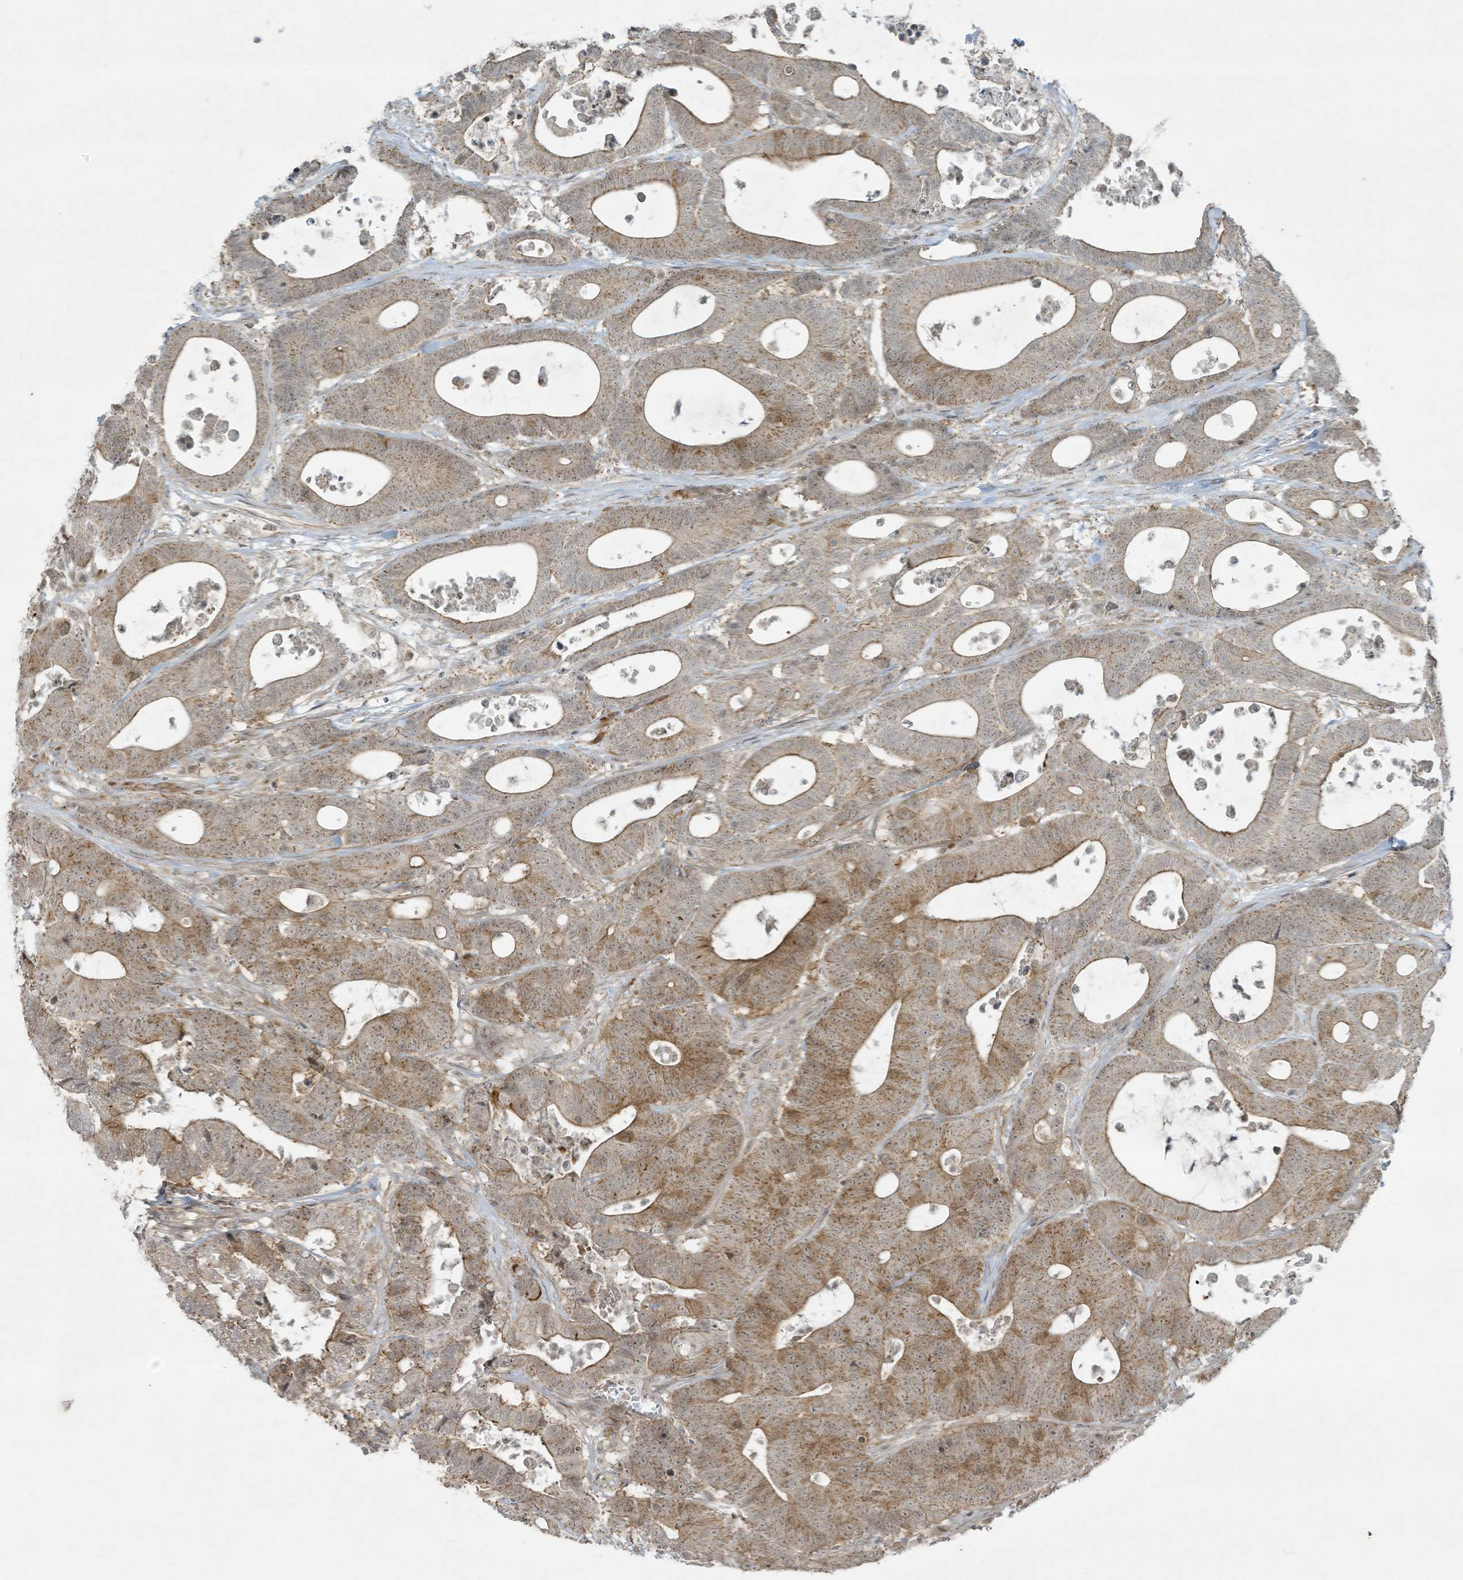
{"staining": {"intensity": "moderate", "quantity": "25%-75%", "location": "cytoplasmic/membranous"}, "tissue": "colorectal cancer", "cell_type": "Tumor cells", "image_type": "cancer", "snomed": [{"axis": "morphology", "description": "Adenocarcinoma, NOS"}, {"axis": "topography", "description": "Colon"}], "caption": "This micrograph exhibits IHC staining of human colorectal cancer, with medium moderate cytoplasmic/membranous staining in about 25%-75% of tumor cells.", "gene": "ZNF263", "patient": {"sex": "female", "age": 84}}